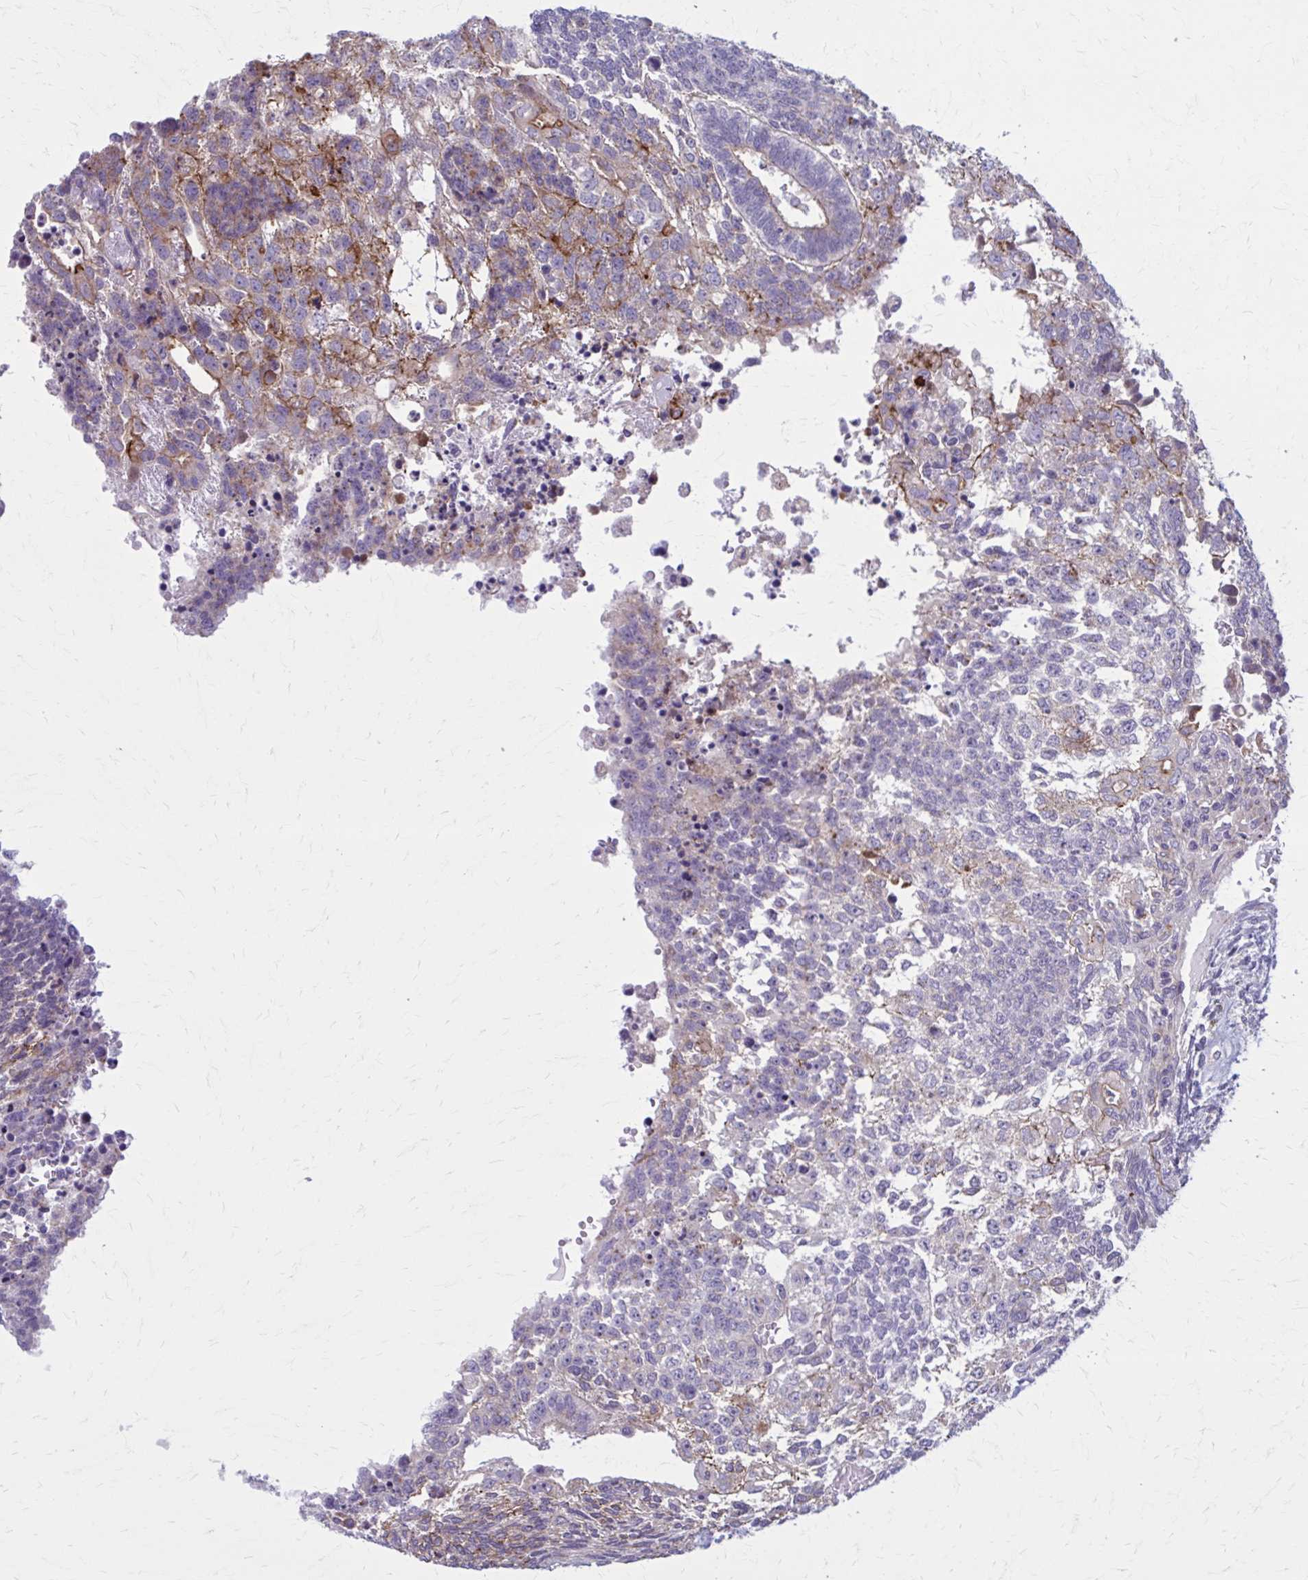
{"staining": {"intensity": "moderate", "quantity": "<25%", "location": "cytoplasmic/membranous"}, "tissue": "testis cancer", "cell_type": "Tumor cells", "image_type": "cancer", "snomed": [{"axis": "morphology", "description": "Carcinoma, Embryonal, NOS"}, {"axis": "topography", "description": "Testis"}], "caption": "Immunohistochemical staining of human embryonal carcinoma (testis) exhibits low levels of moderate cytoplasmic/membranous expression in about <25% of tumor cells. (IHC, brightfield microscopy, high magnification).", "gene": "ZDHHC7", "patient": {"sex": "male", "age": 23}}